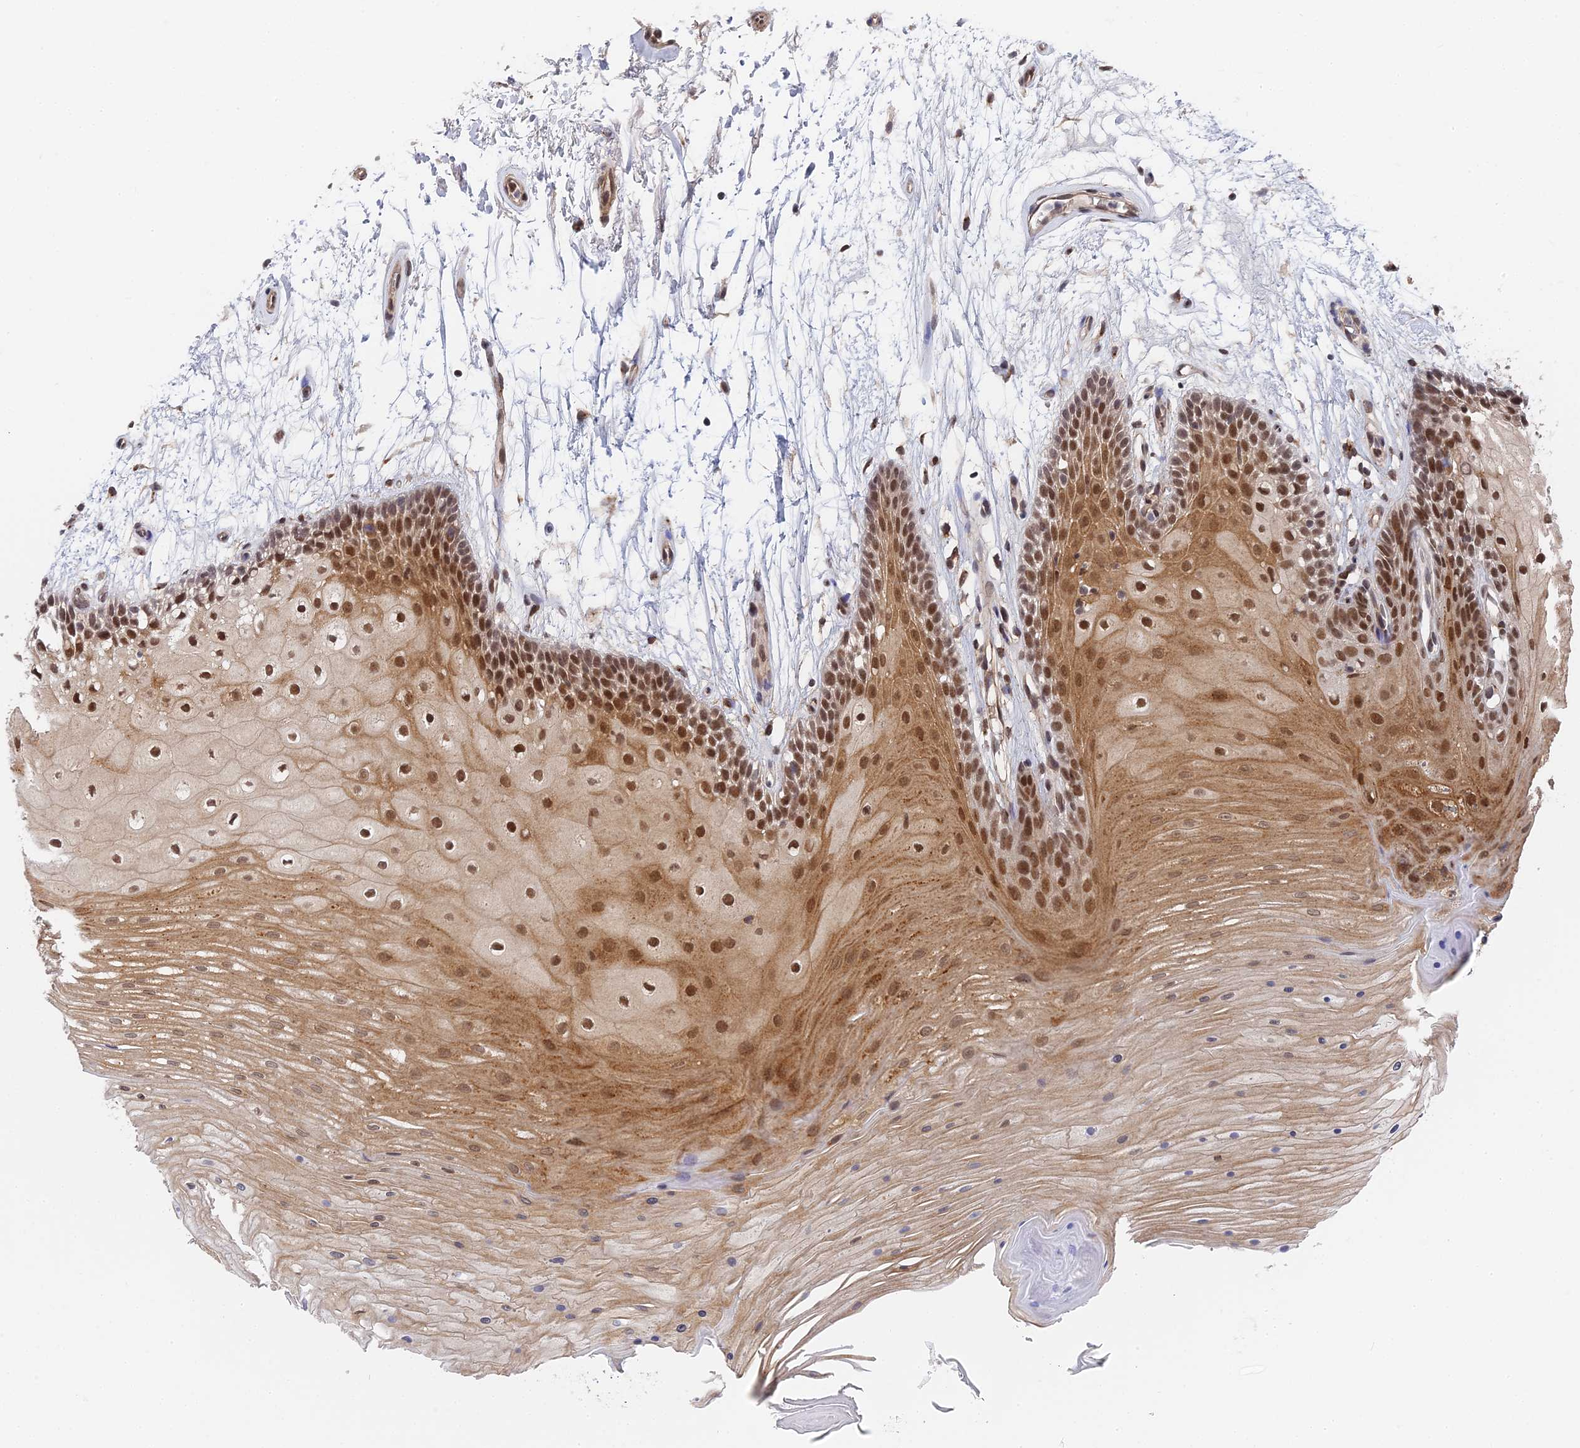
{"staining": {"intensity": "moderate", "quantity": "25%-75%", "location": "cytoplasmic/membranous,nuclear"}, "tissue": "oral mucosa", "cell_type": "Squamous epithelial cells", "image_type": "normal", "snomed": [{"axis": "morphology", "description": "Normal tissue, NOS"}, {"axis": "topography", "description": "Oral tissue"}], "caption": "Immunohistochemistry (DAB (3,3'-diaminobenzidine)) staining of benign human oral mucosa reveals moderate cytoplasmic/membranous,nuclear protein staining in approximately 25%-75% of squamous epithelial cells.", "gene": "CCDC85A", "patient": {"sex": "female", "age": 80}}